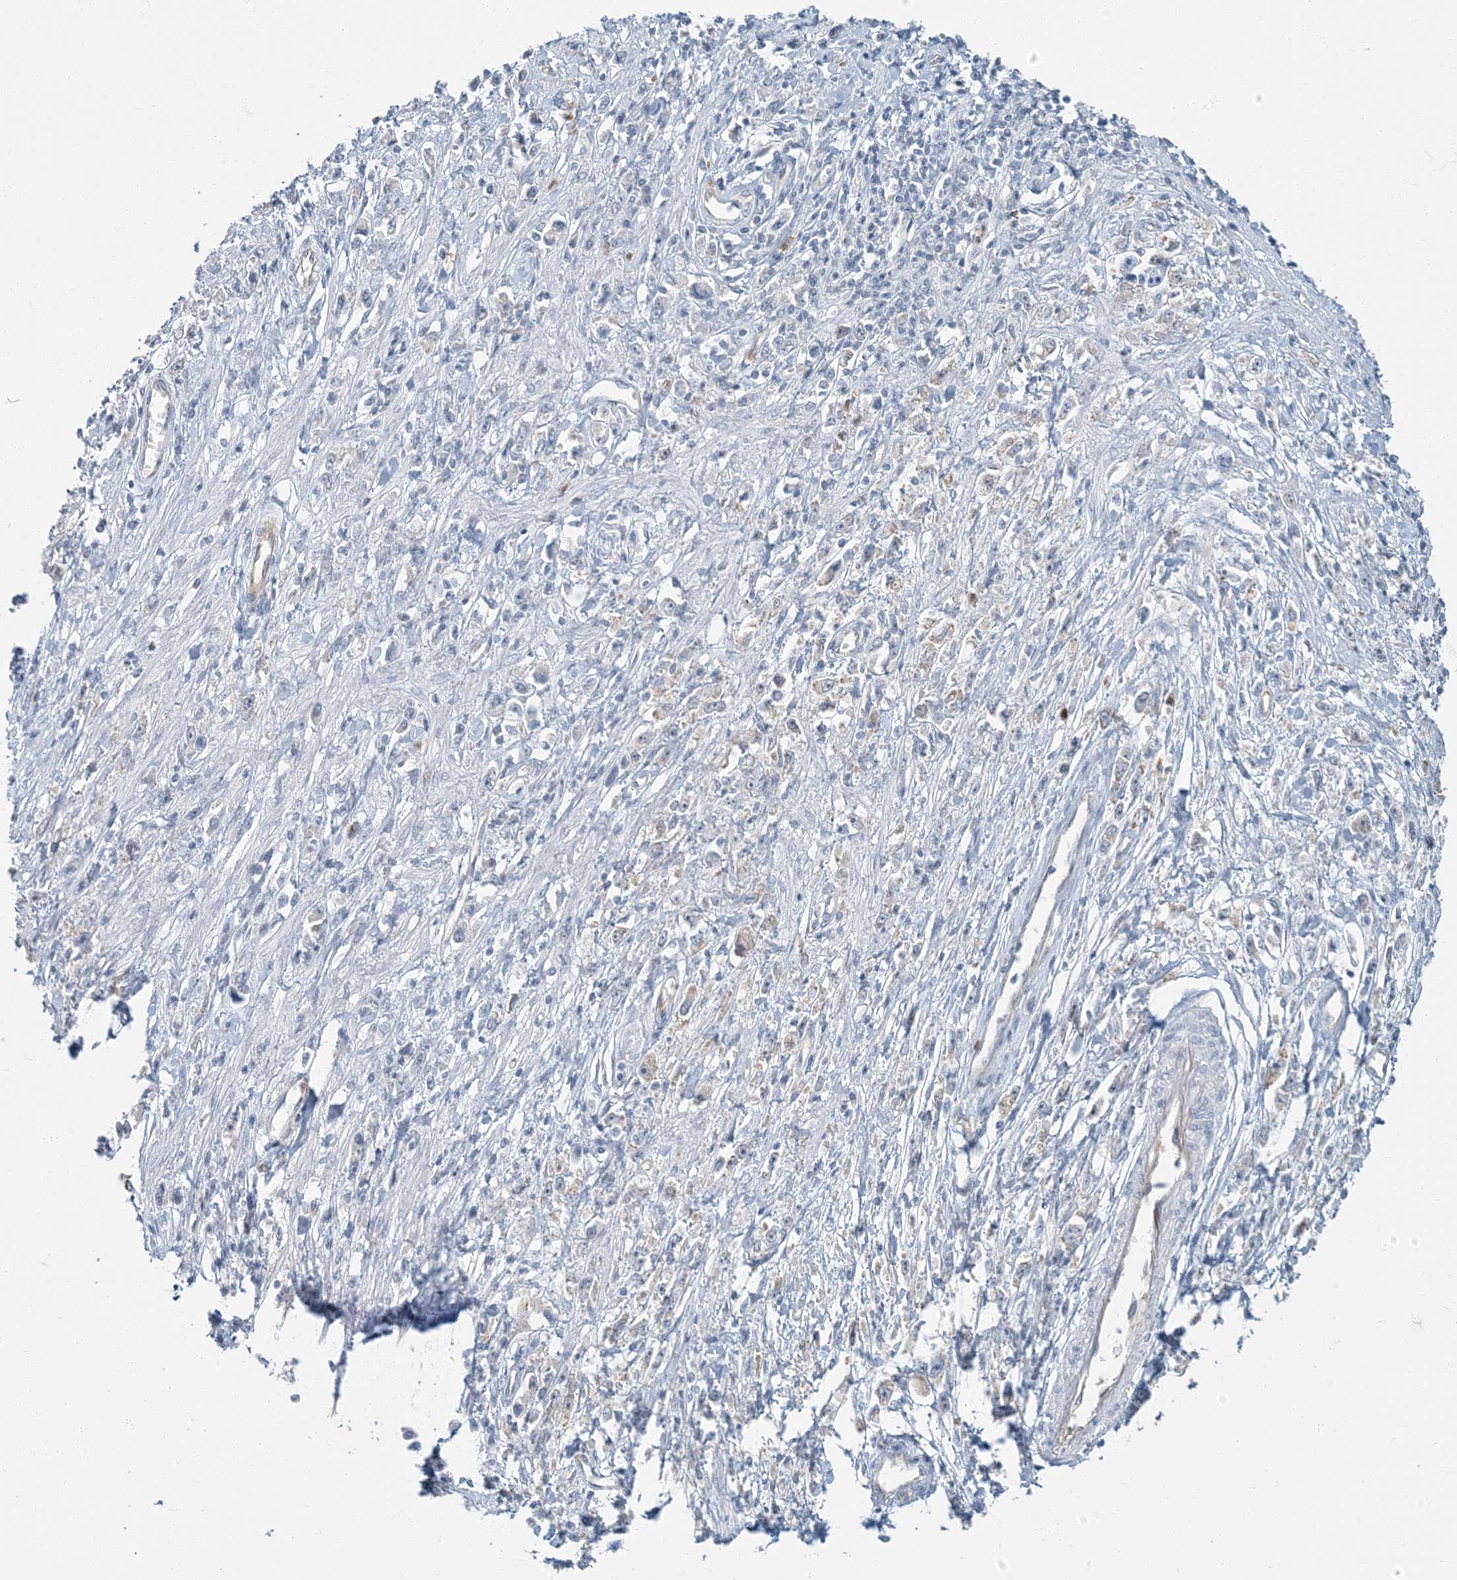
{"staining": {"intensity": "negative", "quantity": "none", "location": "none"}, "tissue": "stomach cancer", "cell_type": "Tumor cells", "image_type": "cancer", "snomed": [{"axis": "morphology", "description": "Adenocarcinoma, NOS"}, {"axis": "topography", "description": "Stomach"}], "caption": "Tumor cells show no significant staining in stomach cancer.", "gene": "EPHA4", "patient": {"sex": "female", "age": 59}}